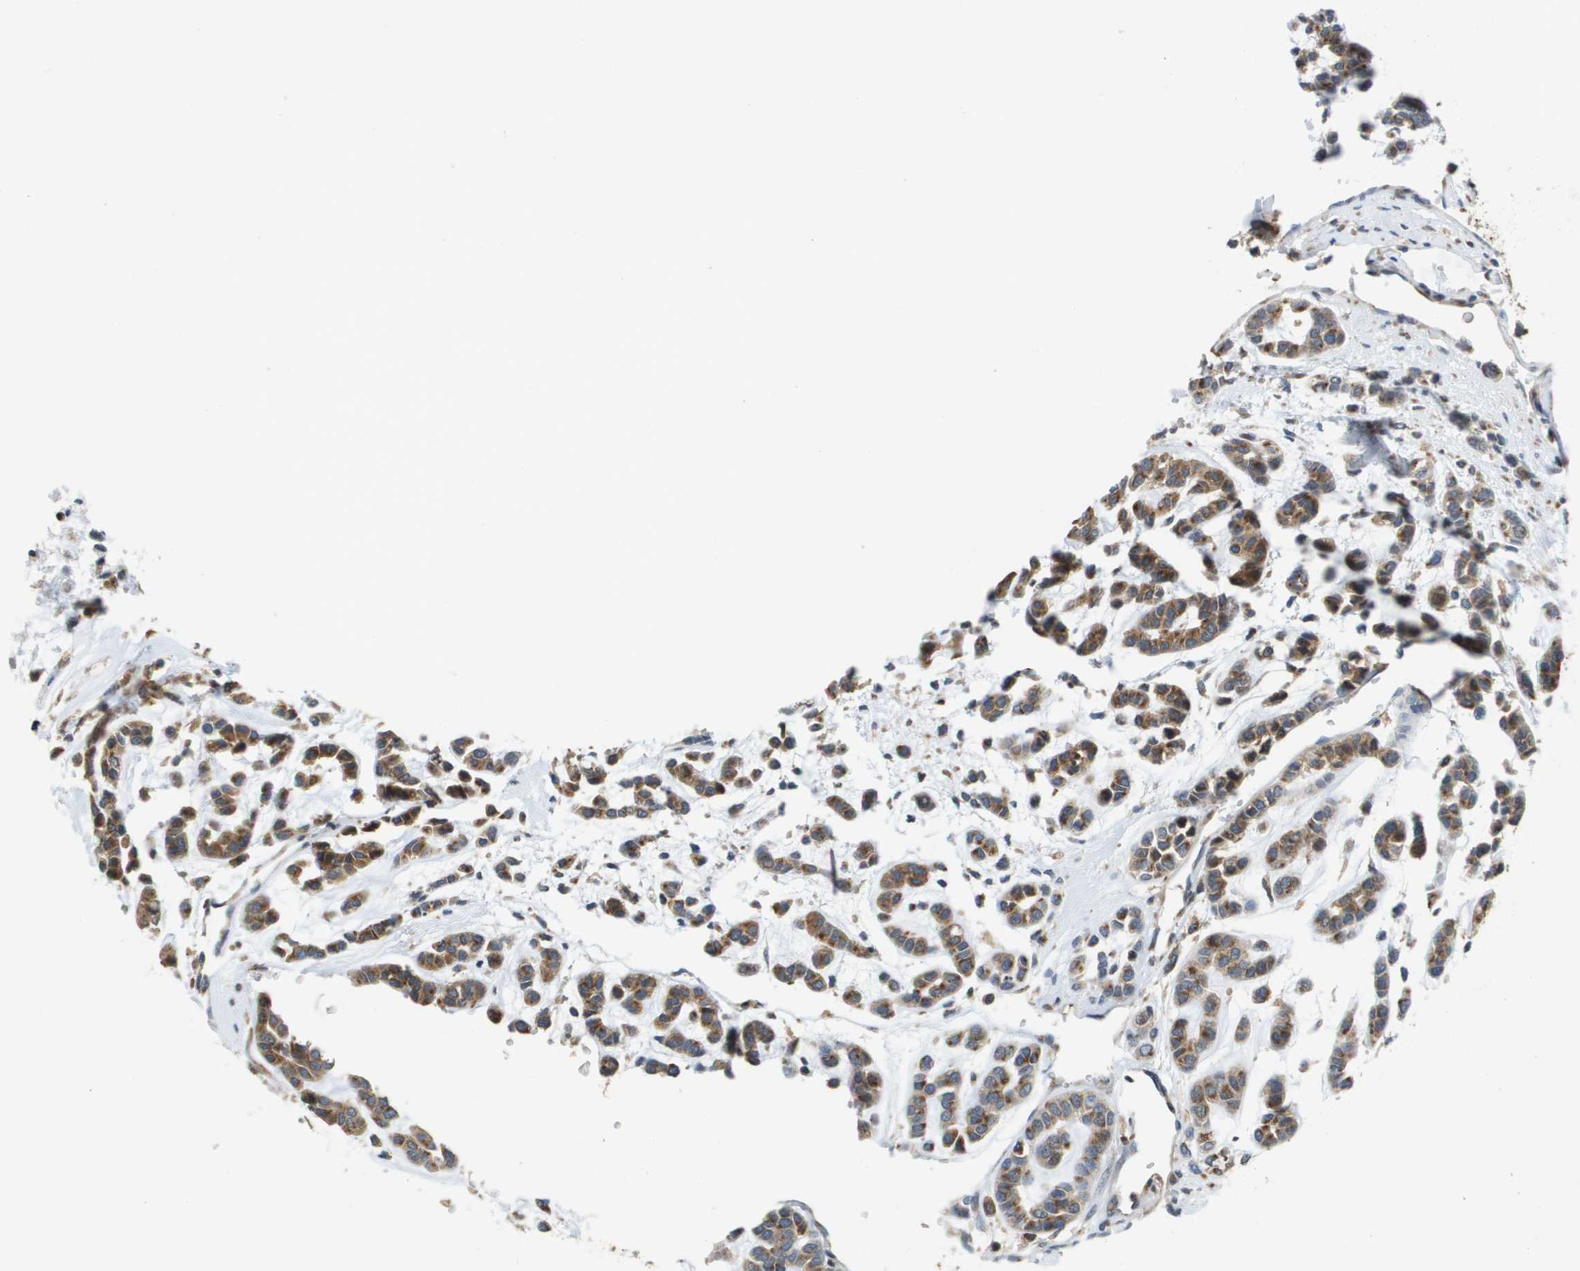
{"staining": {"intensity": "moderate", "quantity": ">75%", "location": "cytoplasmic/membranous"}, "tissue": "head and neck cancer", "cell_type": "Tumor cells", "image_type": "cancer", "snomed": [{"axis": "morphology", "description": "Adenocarcinoma, NOS"}, {"axis": "morphology", "description": "Adenoma, NOS"}, {"axis": "topography", "description": "Head-Neck"}], "caption": "This image reveals immunohistochemistry staining of adenoma (head and neck), with medium moderate cytoplasmic/membranous staining in about >75% of tumor cells.", "gene": "PCK1", "patient": {"sex": "female", "age": 55}}